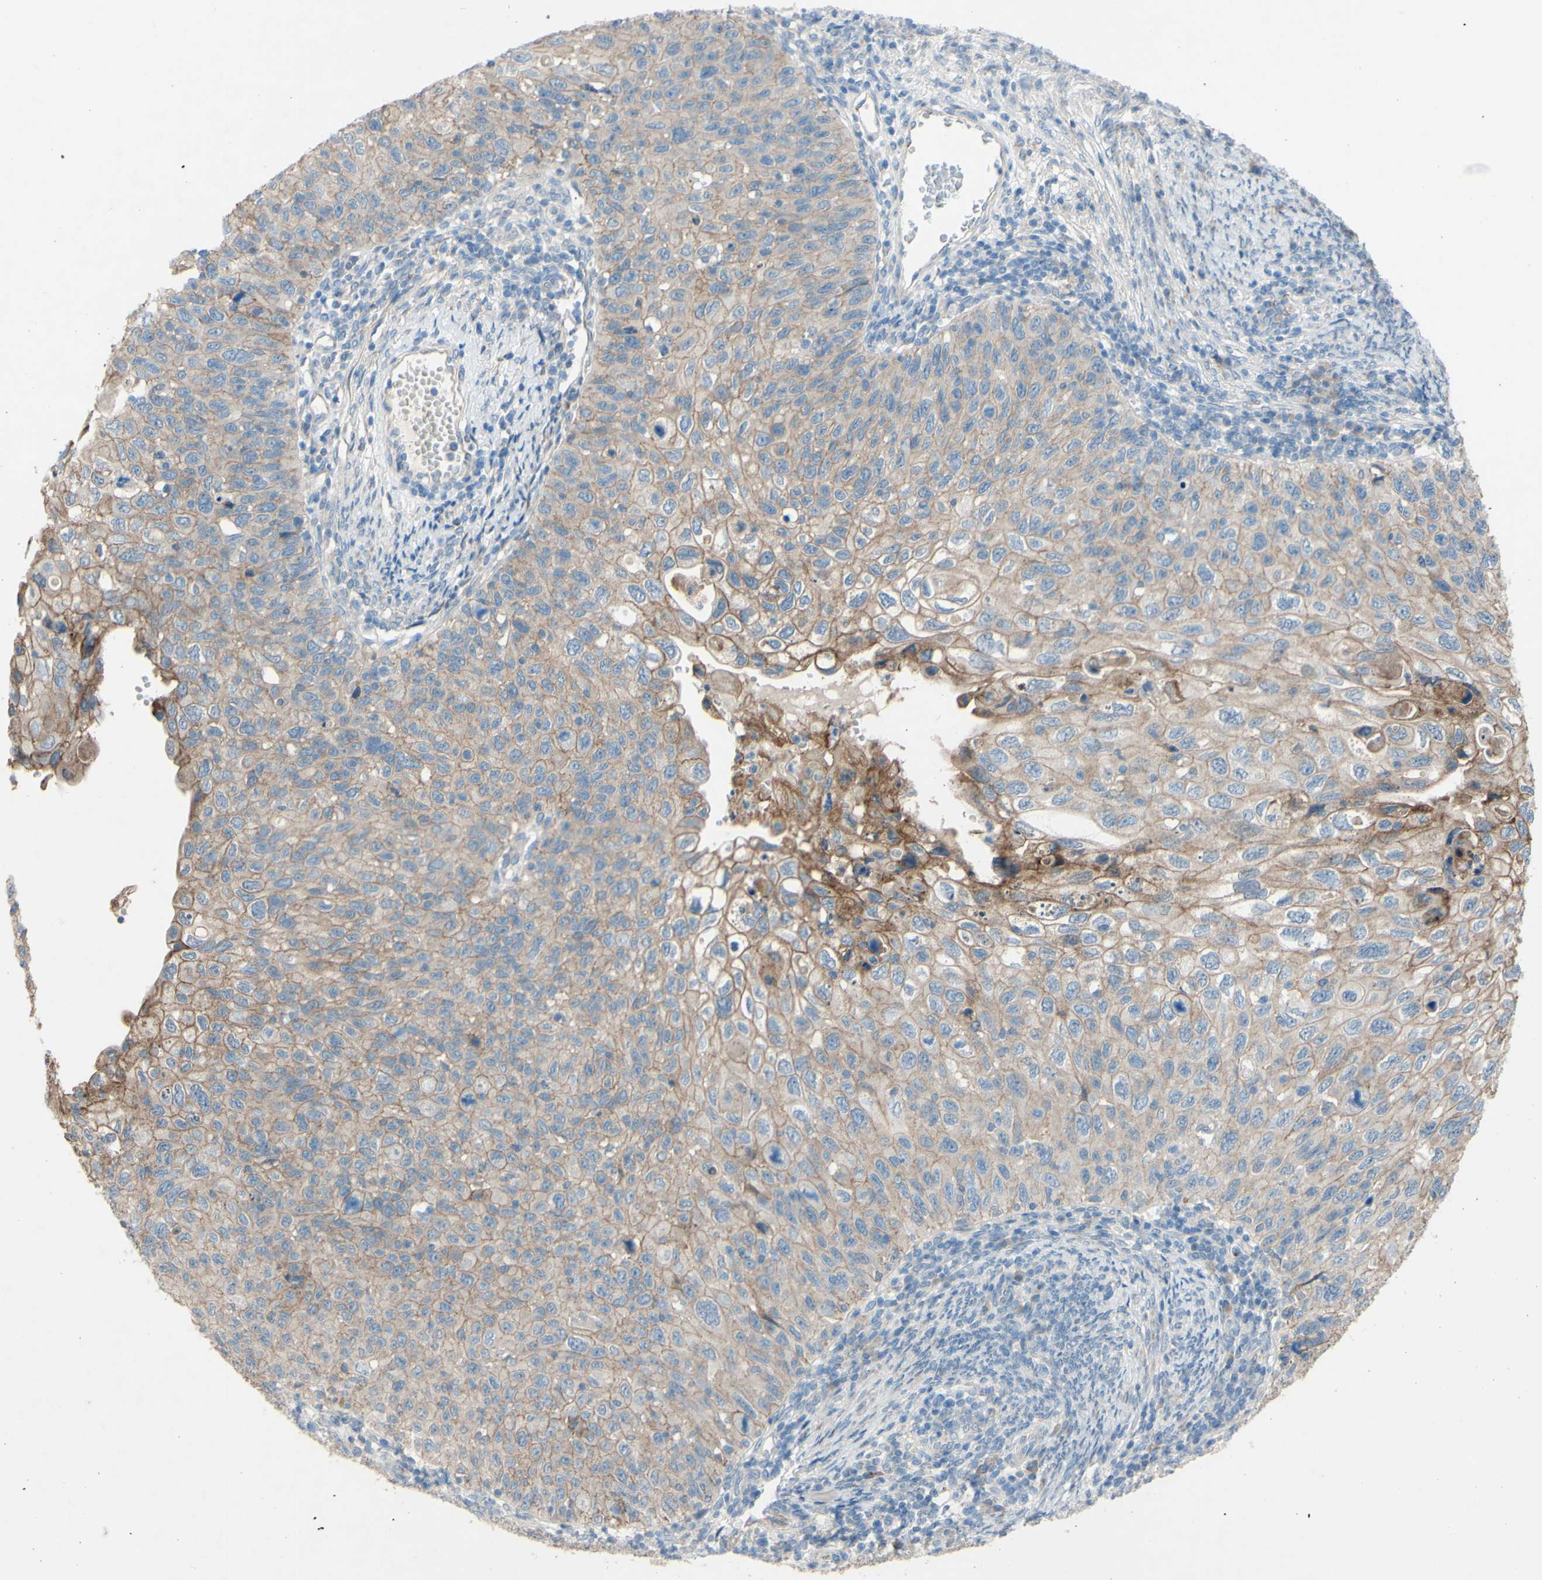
{"staining": {"intensity": "weak", "quantity": ">75%", "location": "cytoplasmic/membranous"}, "tissue": "cervical cancer", "cell_type": "Tumor cells", "image_type": "cancer", "snomed": [{"axis": "morphology", "description": "Squamous cell carcinoma, NOS"}, {"axis": "topography", "description": "Cervix"}], "caption": "Squamous cell carcinoma (cervical) stained with DAB immunohistochemistry reveals low levels of weak cytoplasmic/membranous staining in approximately >75% of tumor cells.", "gene": "CDCP1", "patient": {"sex": "female", "age": 70}}